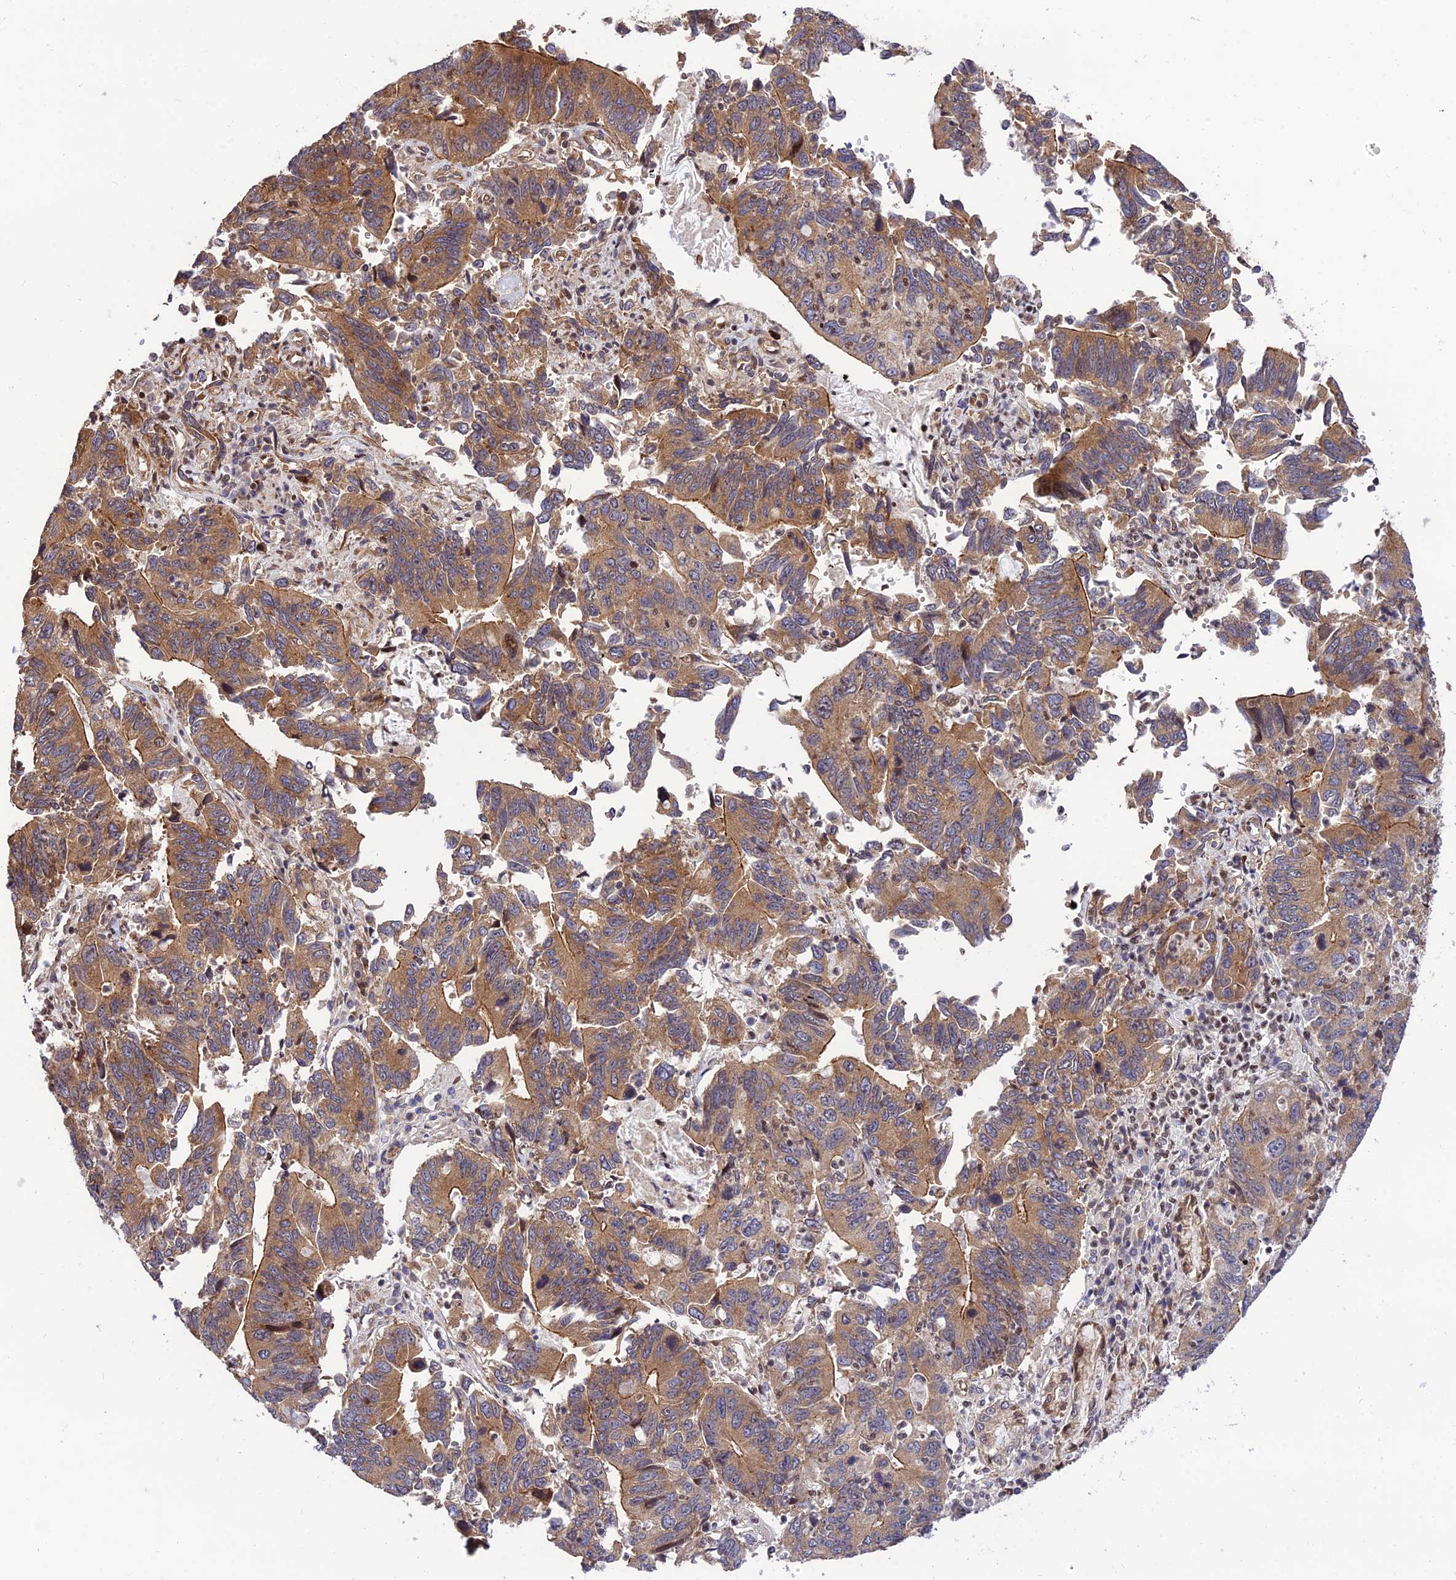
{"staining": {"intensity": "moderate", "quantity": ">75%", "location": "cytoplasmic/membranous"}, "tissue": "stomach cancer", "cell_type": "Tumor cells", "image_type": "cancer", "snomed": [{"axis": "morphology", "description": "Adenocarcinoma, NOS"}, {"axis": "topography", "description": "Stomach"}], "caption": "Brown immunohistochemical staining in human stomach cancer displays moderate cytoplasmic/membranous expression in approximately >75% of tumor cells.", "gene": "SMG6", "patient": {"sex": "male", "age": 59}}